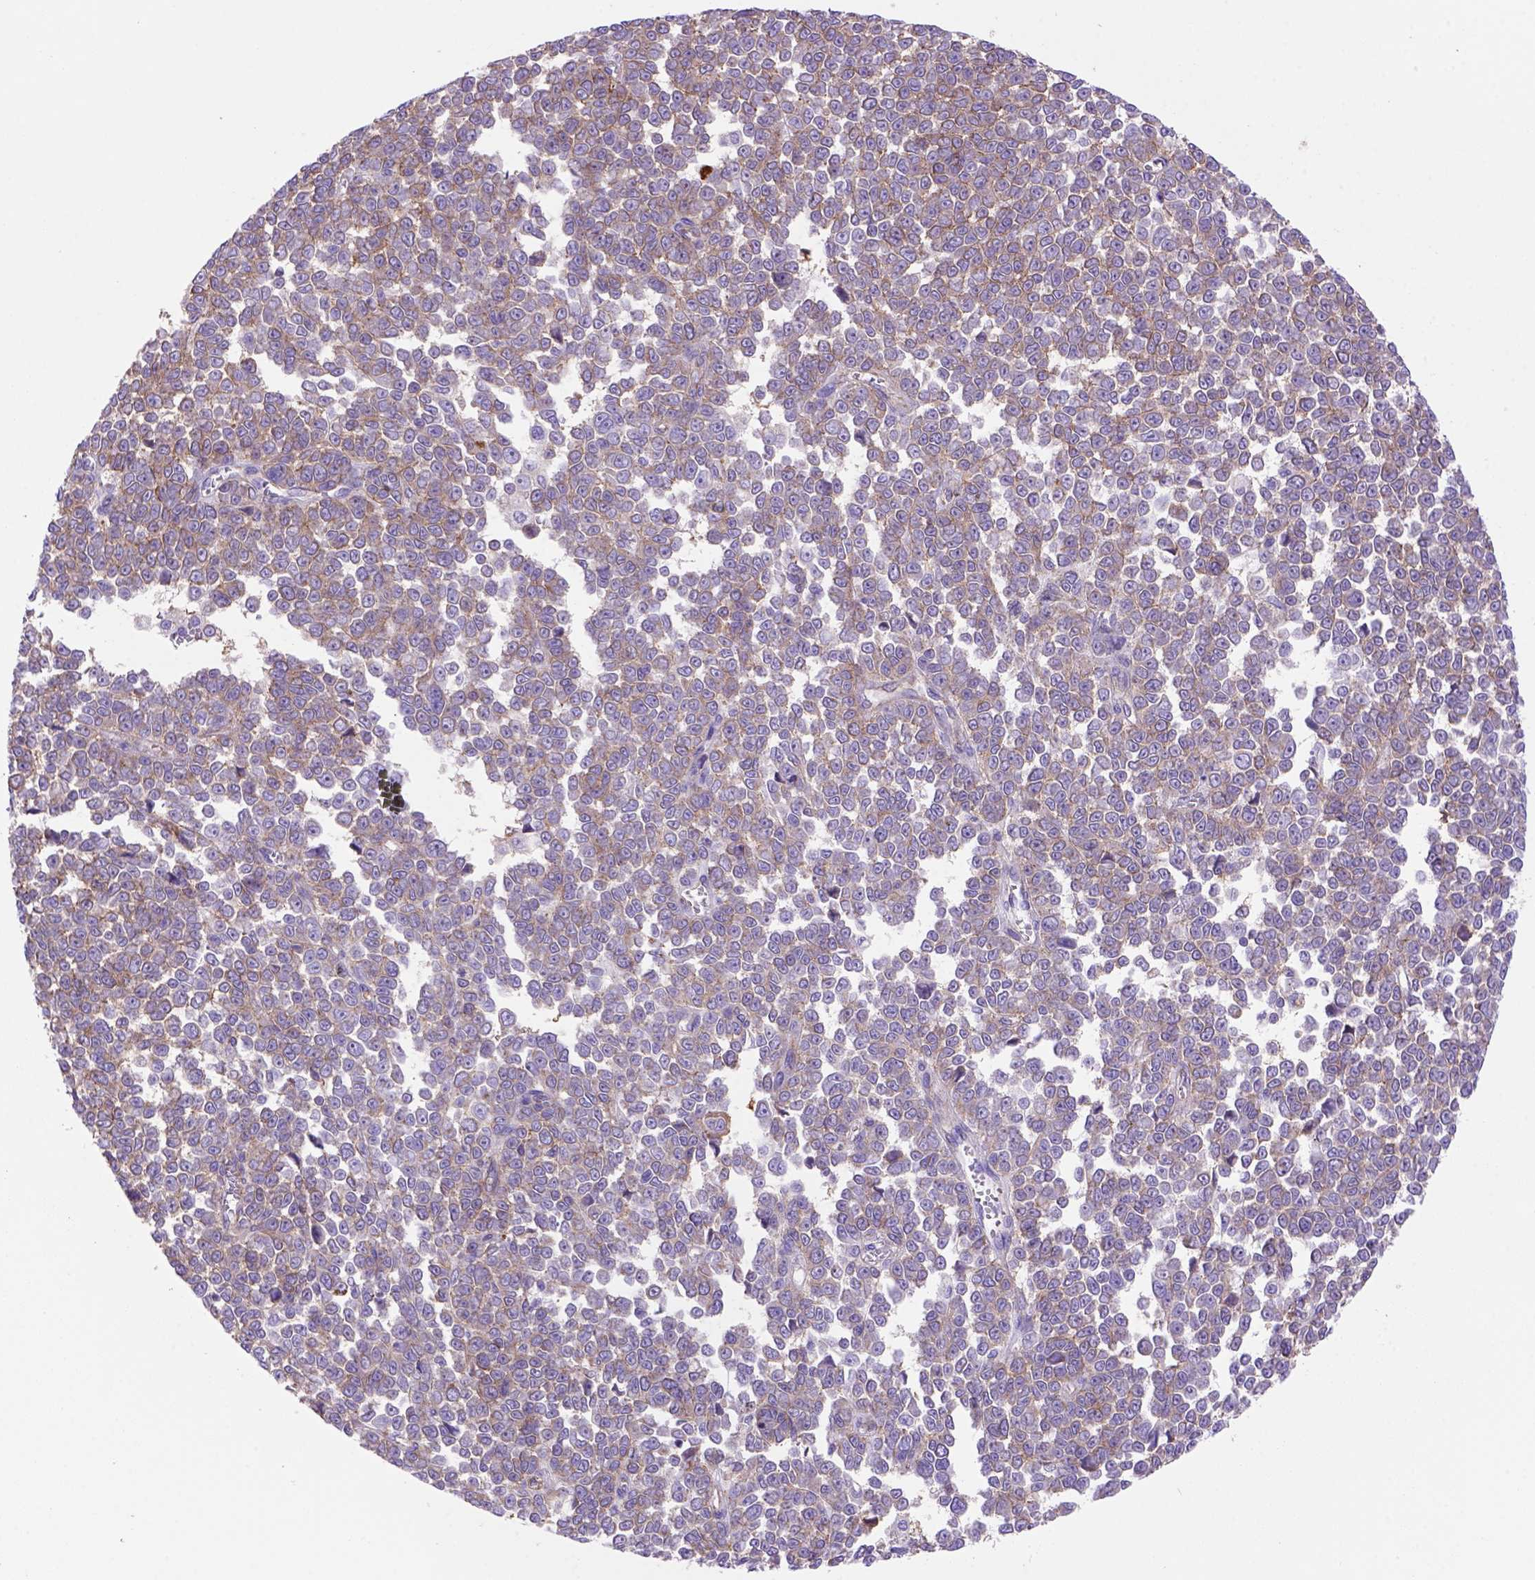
{"staining": {"intensity": "moderate", "quantity": ">75%", "location": "cytoplasmic/membranous"}, "tissue": "melanoma", "cell_type": "Tumor cells", "image_type": "cancer", "snomed": [{"axis": "morphology", "description": "Malignant melanoma, NOS"}, {"axis": "topography", "description": "Skin"}], "caption": "A brown stain labels moderate cytoplasmic/membranous staining of a protein in malignant melanoma tumor cells.", "gene": "PEX12", "patient": {"sex": "female", "age": 95}}